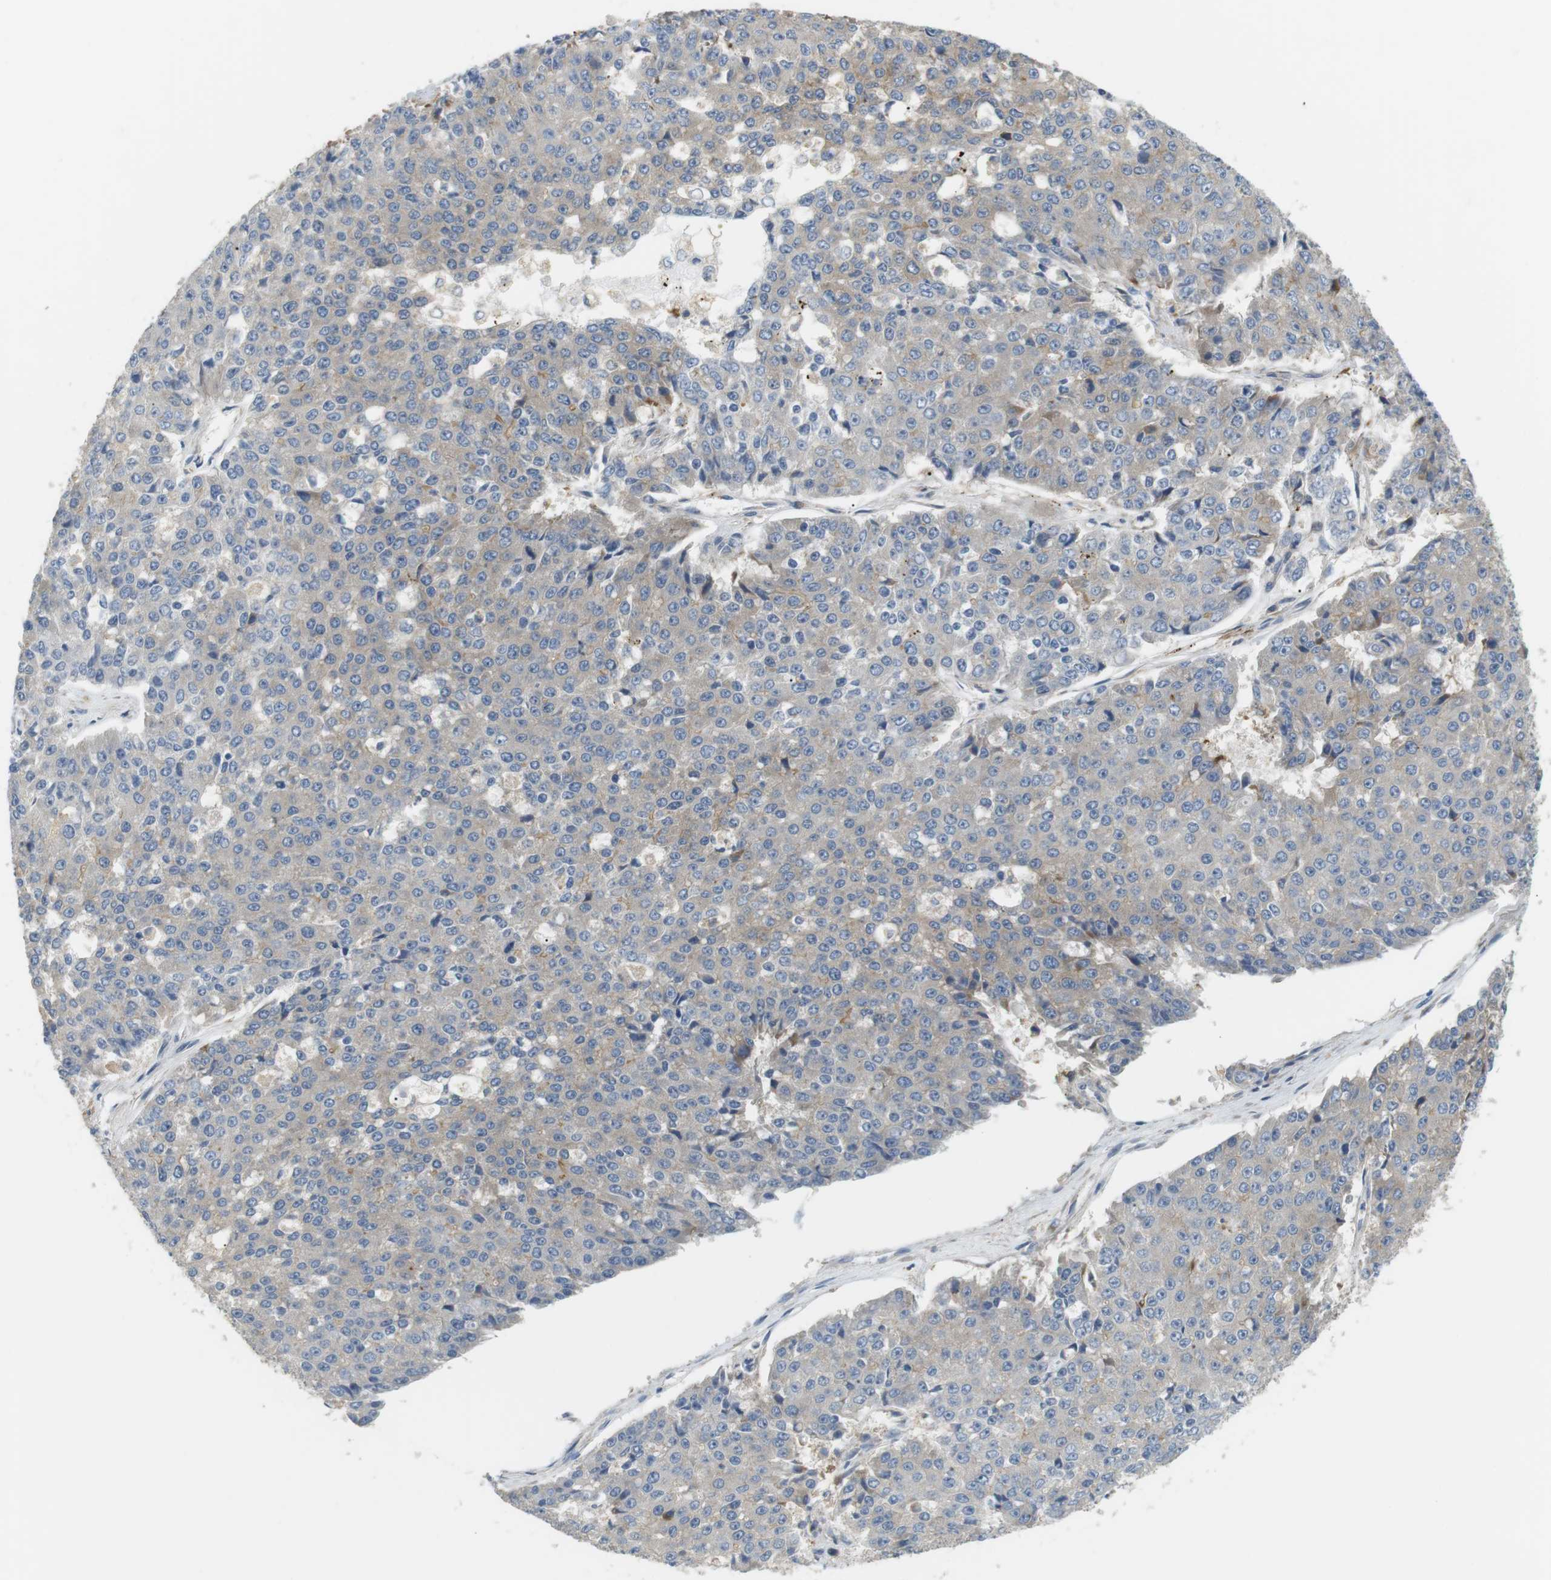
{"staining": {"intensity": "negative", "quantity": "none", "location": "none"}, "tissue": "pancreatic cancer", "cell_type": "Tumor cells", "image_type": "cancer", "snomed": [{"axis": "morphology", "description": "Adenocarcinoma, NOS"}, {"axis": "topography", "description": "Pancreas"}], "caption": "DAB immunohistochemical staining of human pancreatic adenocarcinoma shows no significant staining in tumor cells.", "gene": "TMEM200A", "patient": {"sex": "male", "age": 50}}